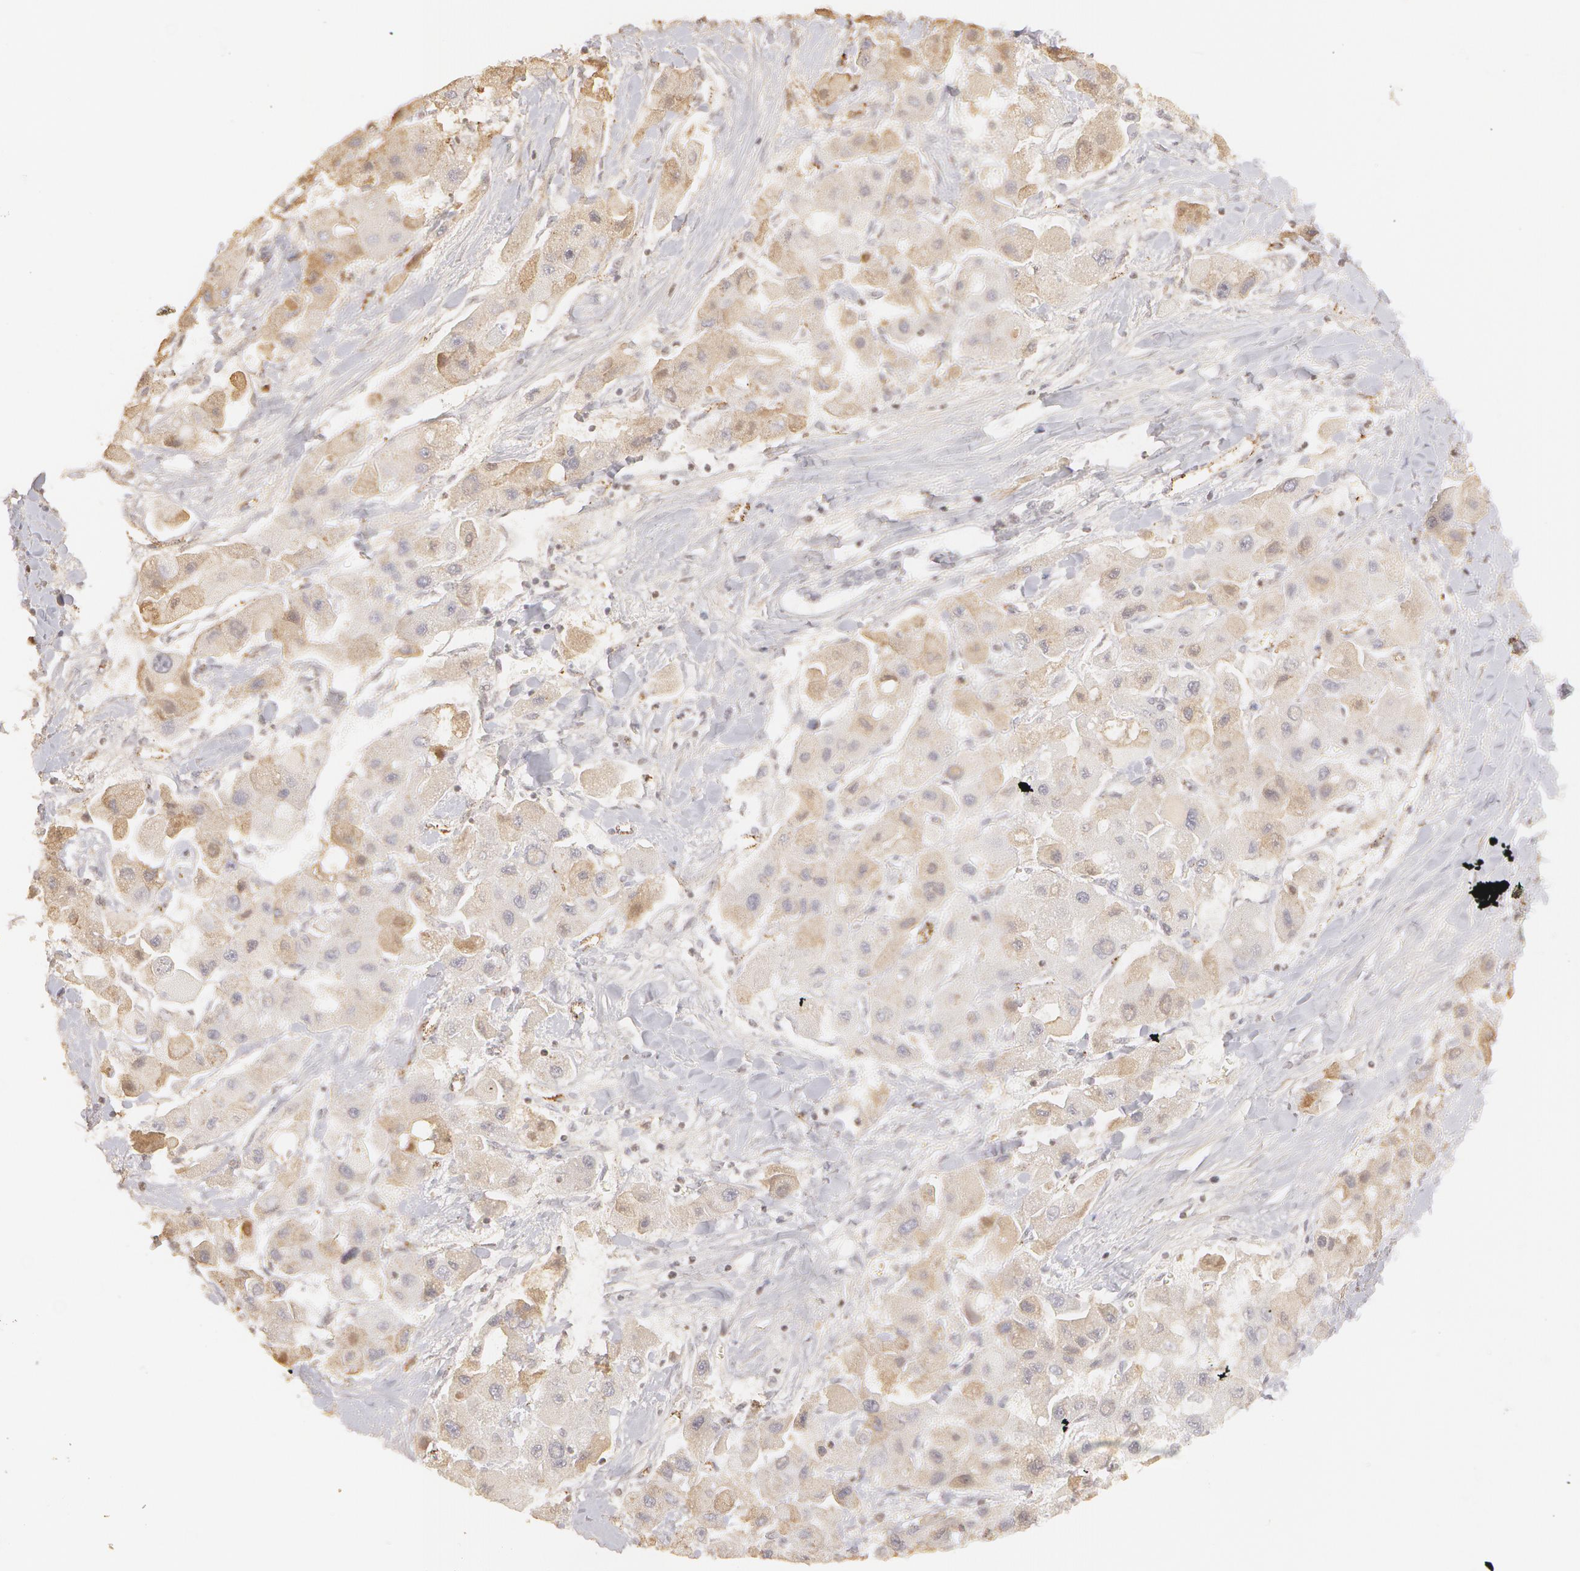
{"staining": {"intensity": "negative", "quantity": "none", "location": "none"}, "tissue": "liver cancer", "cell_type": "Tumor cells", "image_type": "cancer", "snomed": [{"axis": "morphology", "description": "Carcinoma, Hepatocellular, NOS"}, {"axis": "topography", "description": "Liver"}], "caption": "There is no significant positivity in tumor cells of liver cancer.", "gene": "VWF", "patient": {"sex": "male", "age": 24}}